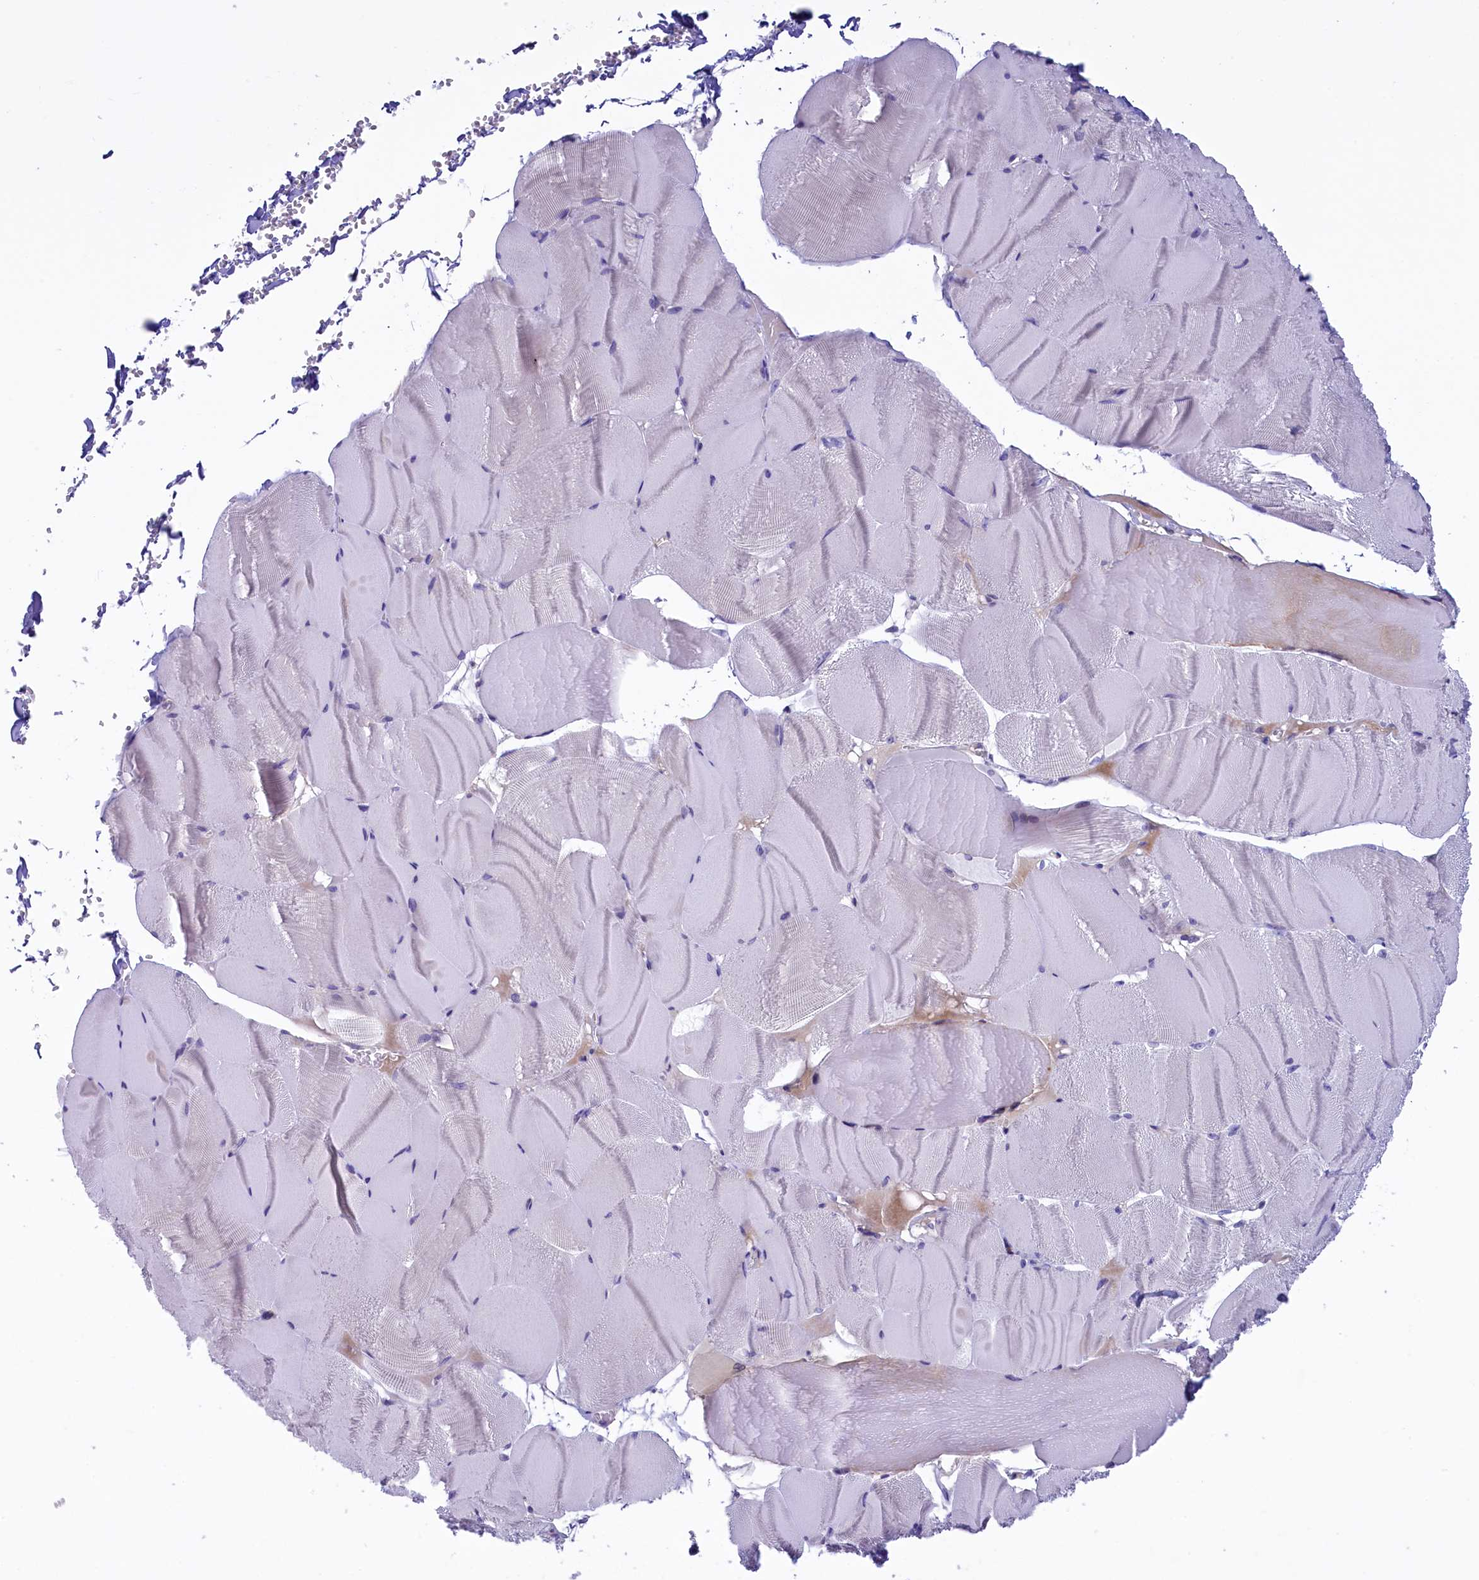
{"staining": {"intensity": "negative", "quantity": "none", "location": "none"}, "tissue": "skeletal muscle", "cell_type": "Myocytes", "image_type": "normal", "snomed": [{"axis": "morphology", "description": "Normal tissue, NOS"}, {"axis": "morphology", "description": "Basal cell carcinoma"}, {"axis": "topography", "description": "Skeletal muscle"}], "caption": "This is an IHC micrograph of benign skeletal muscle. There is no expression in myocytes.", "gene": "LOXL1", "patient": {"sex": "female", "age": 64}}